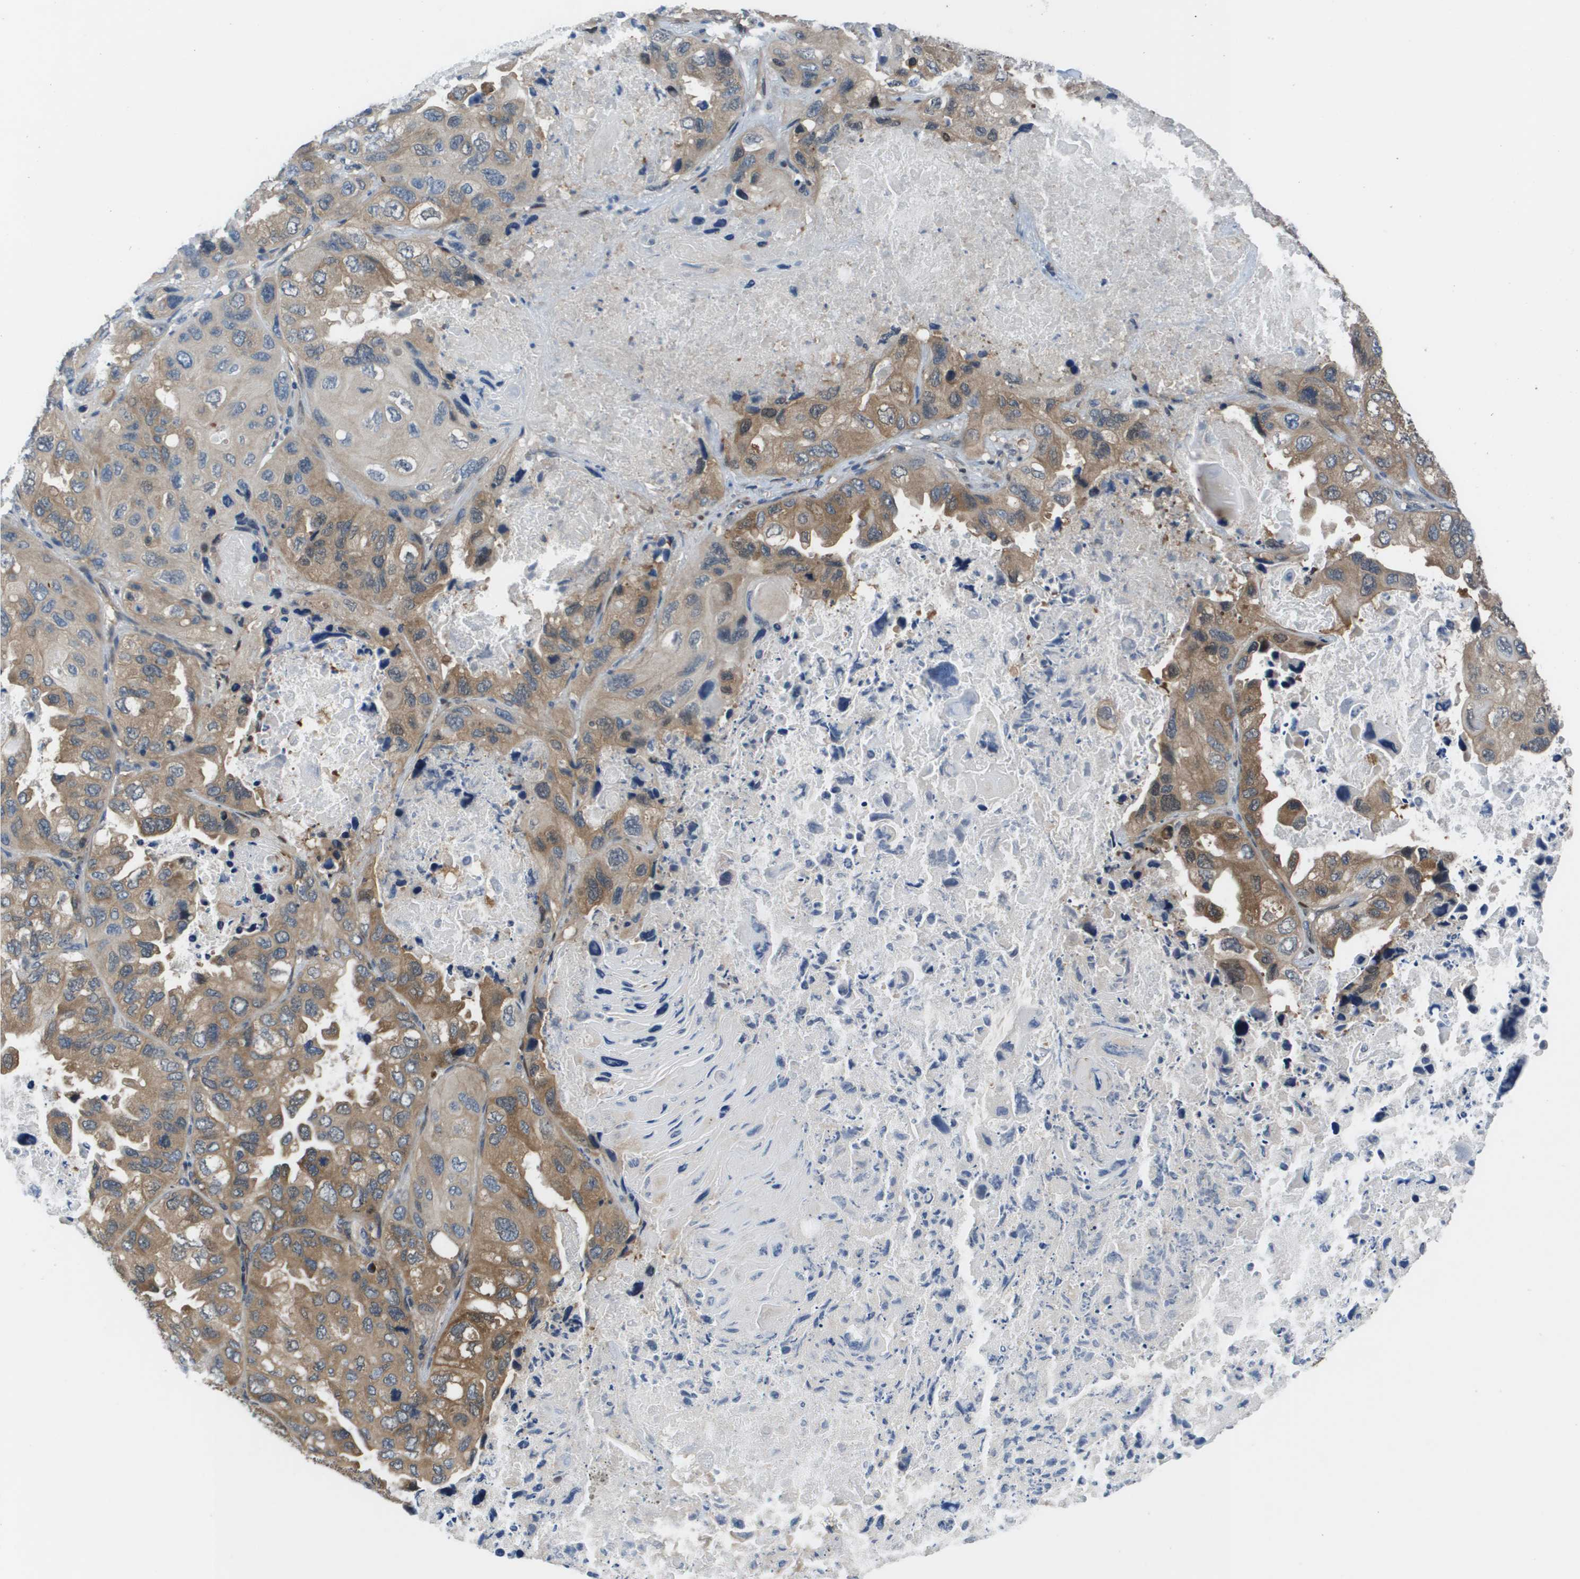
{"staining": {"intensity": "moderate", "quantity": ">75%", "location": "cytoplasmic/membranous"}, "tissue": "lung cancer", "cell_type": "Tumor cells", "image_type": "cancer", "snomed": [{"axis": "morphology", "description": "Squamous cell carcinoma, NOS"}, {"axis": "topography", "description": "Lung"}], "caption": "A micrograph showing moderate cytoplasmic/membranous expression in approximately >75% of tumor cells in lung cancer, as visualized by brown immunohistochemical staining.", "gene": "ENPP5", "patient": {"sex": "female", "age": 73}}